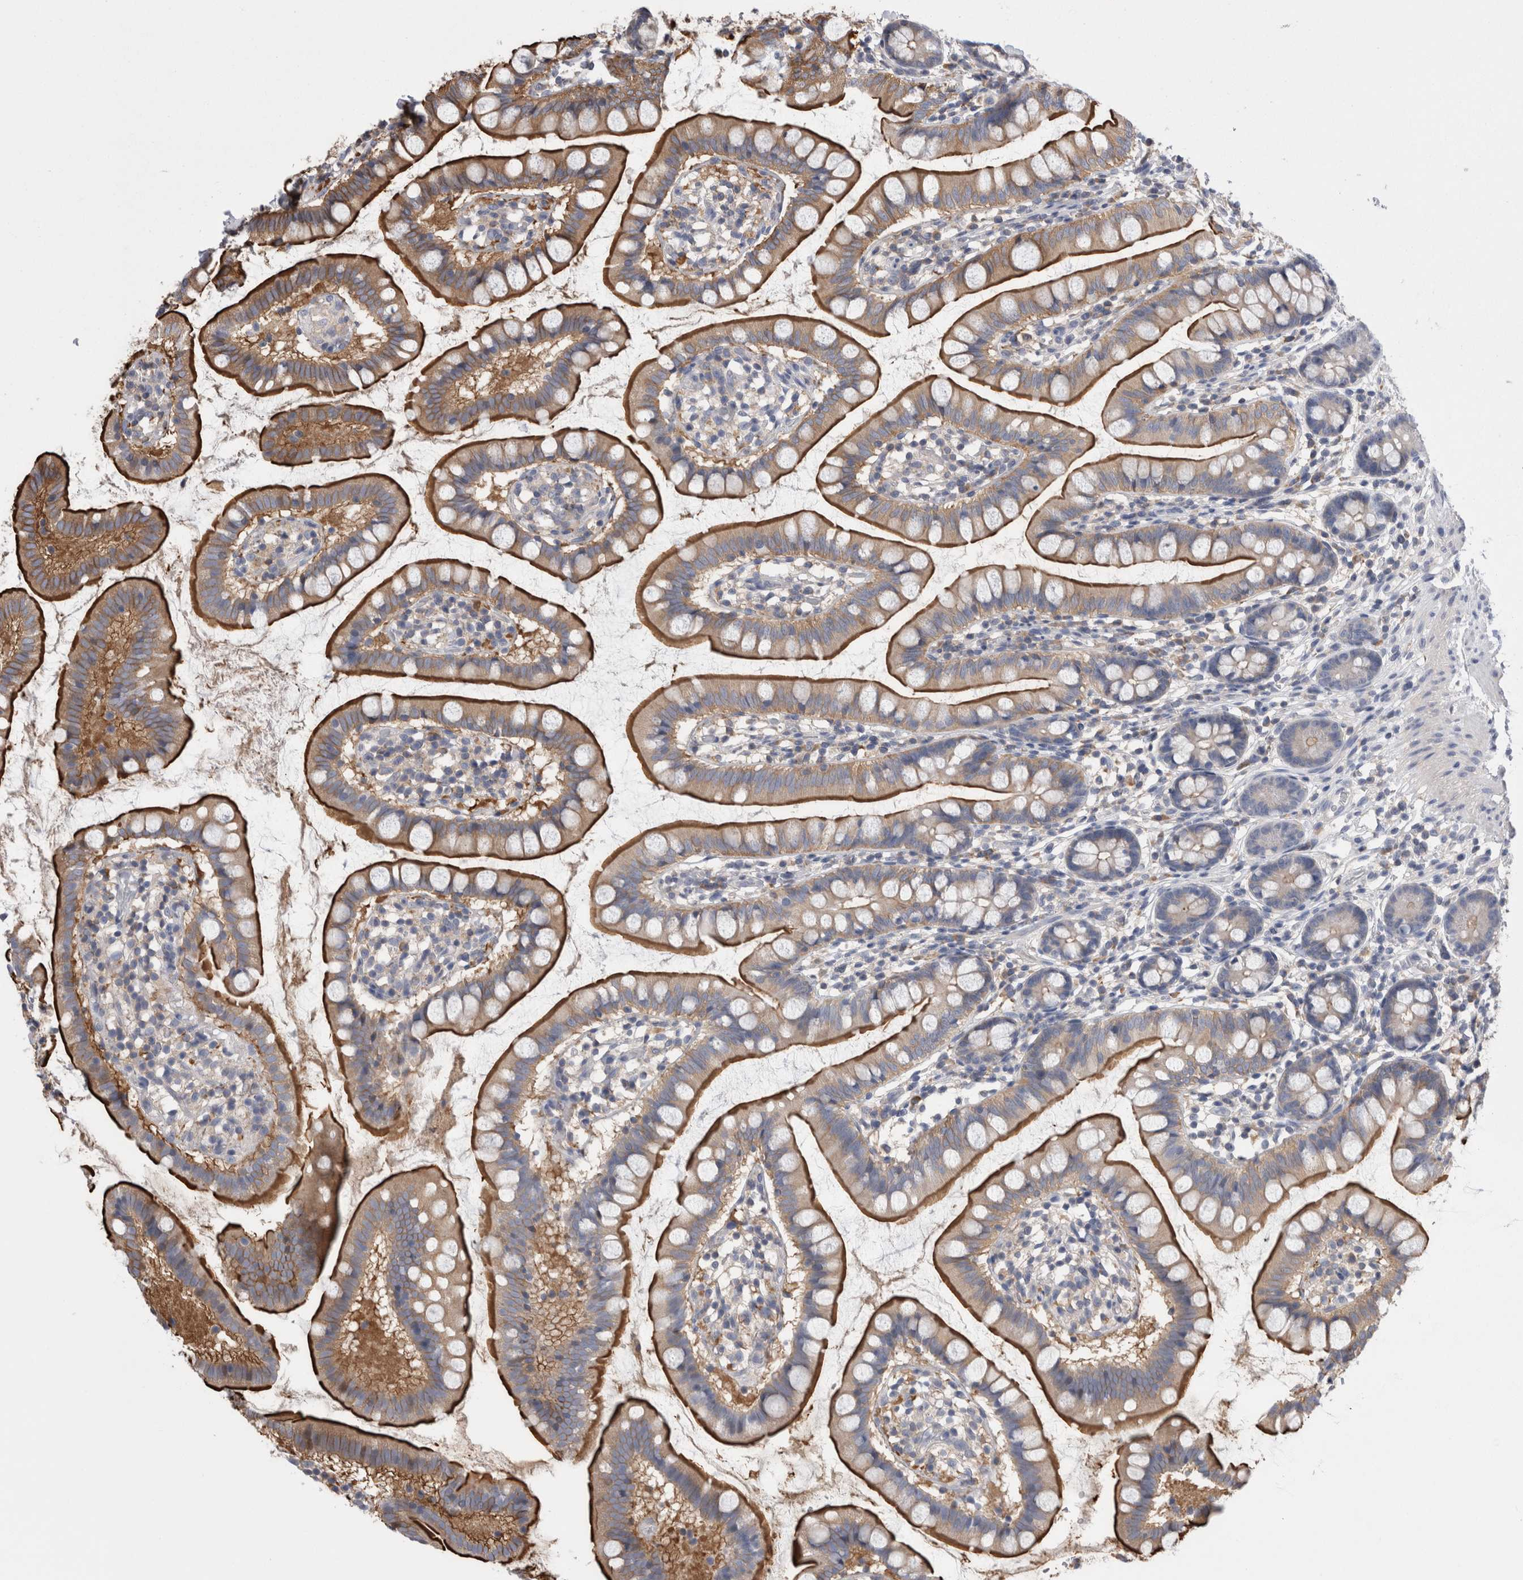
{"staining": {"intensity": "strong", "quantity": ">75%", "location": "cytoplasmic/membranous"}, "tissue": "small intestine", "cell_type": "Glandular cells", "image_type": "normal", "snomed": [{"axis": "morphology", "description": "Normal tissue, NOS"}, {"axis": "topography", "description": "Small intestine"}], "caption": "Small intestine stained with IHC exhibits strong cytoplasmic/membranous staining in about >75% of glandular cells. The staining was performed using DAB (3,3'-diaminobenzidine) to visualize the protein expression in brown, while the nuclei were stained in blue with hematoxylin (Magnification: 20x).", "gene": "DCTN6", "patient": {"sex": "female", "age": 84}}